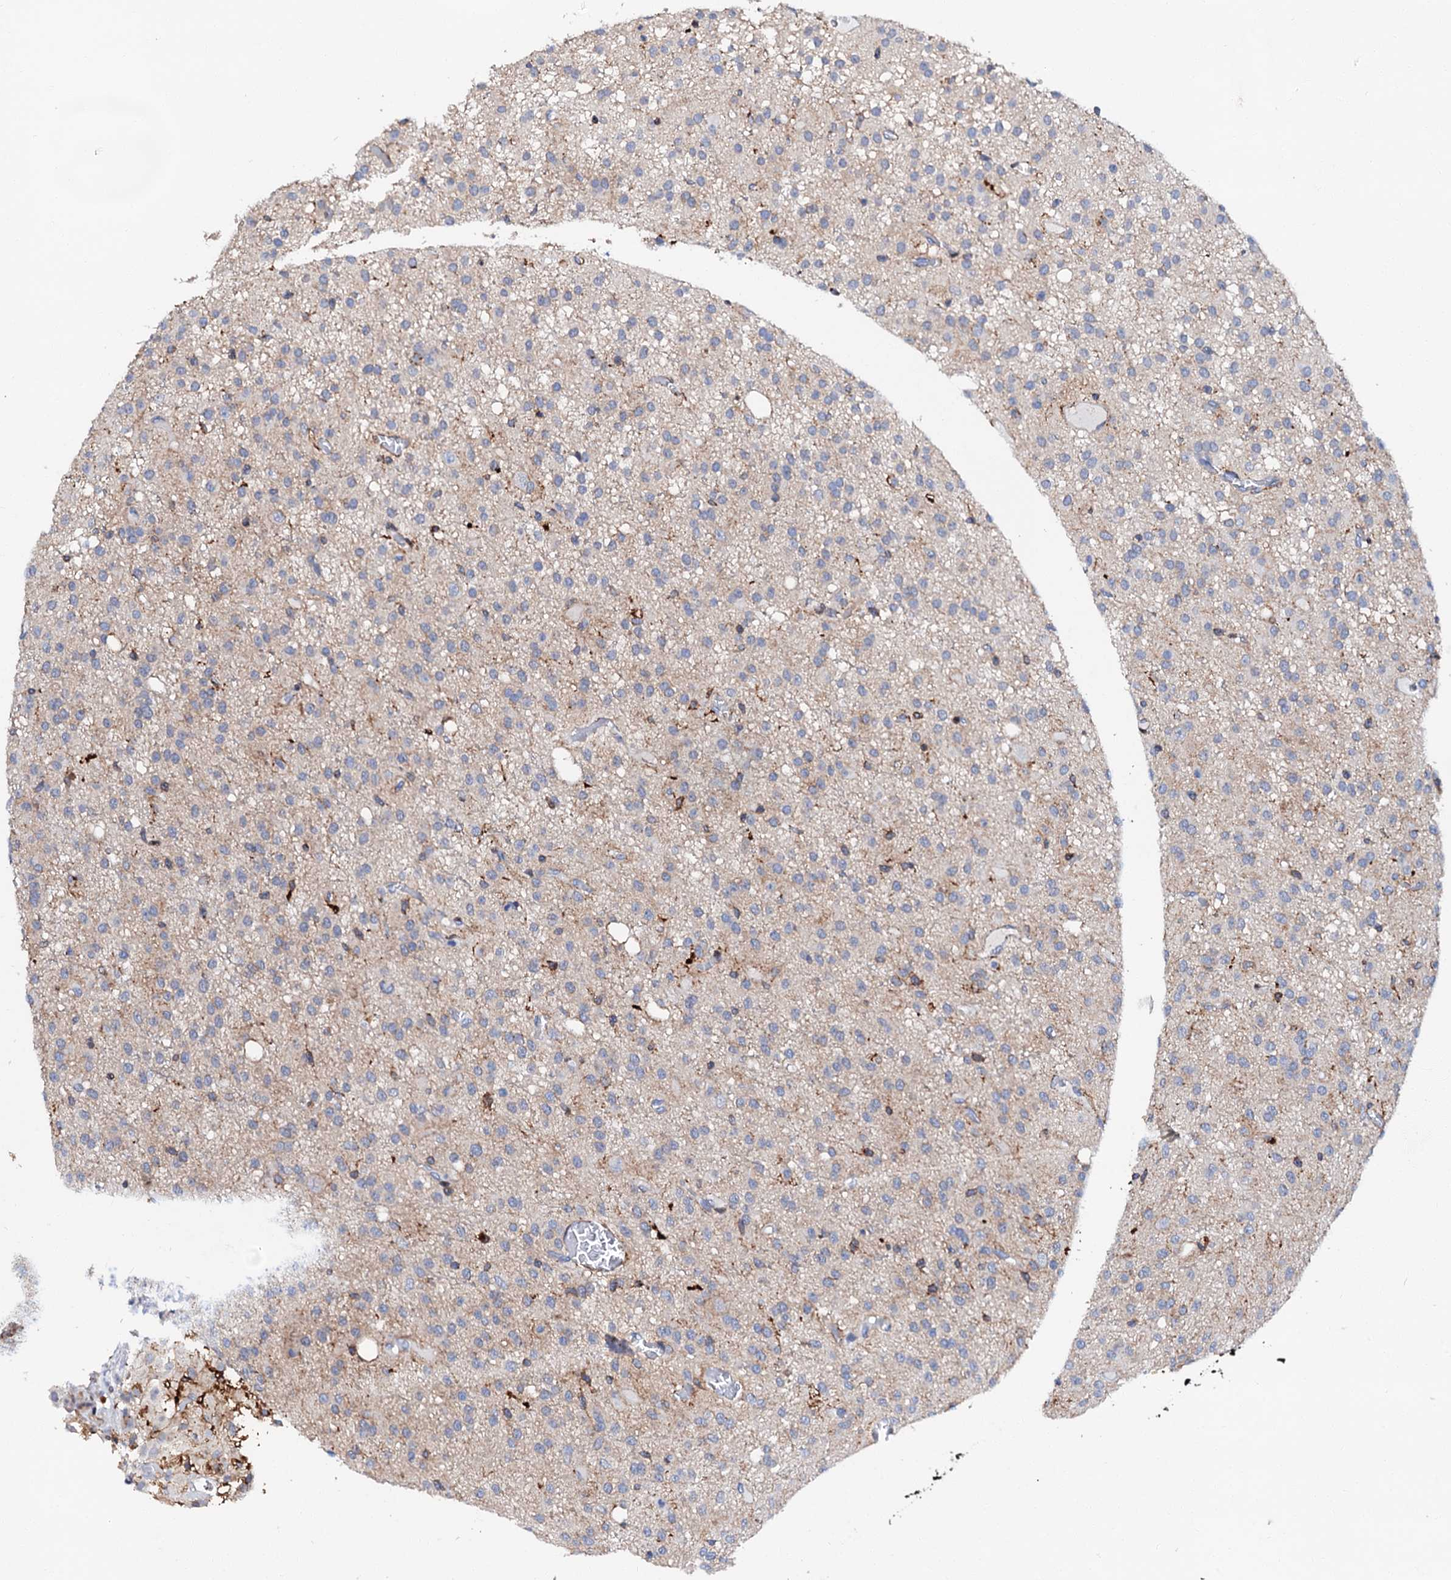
{"staining": {"intensity": "weak", "quantity": "<25%", "location": "cytoplasmic/membranous"}, "tissue": "glioma", "cell_type": "Tumor cells", "image_type": "cancer", "snomed": [{"axis": "morphology", "description": "Glioma, malignant, High grade"}, {"axis": "topography", "description": "Brain"}], "caption": "Immunohistochemistry (IHC) micrograph of glioma stained for a protein (brown), which demonstrates no expression in tumor cells. Nuclei are stained in blue.", "gene": "MED13L", "patient": {"sex": "female", "age": 59}}